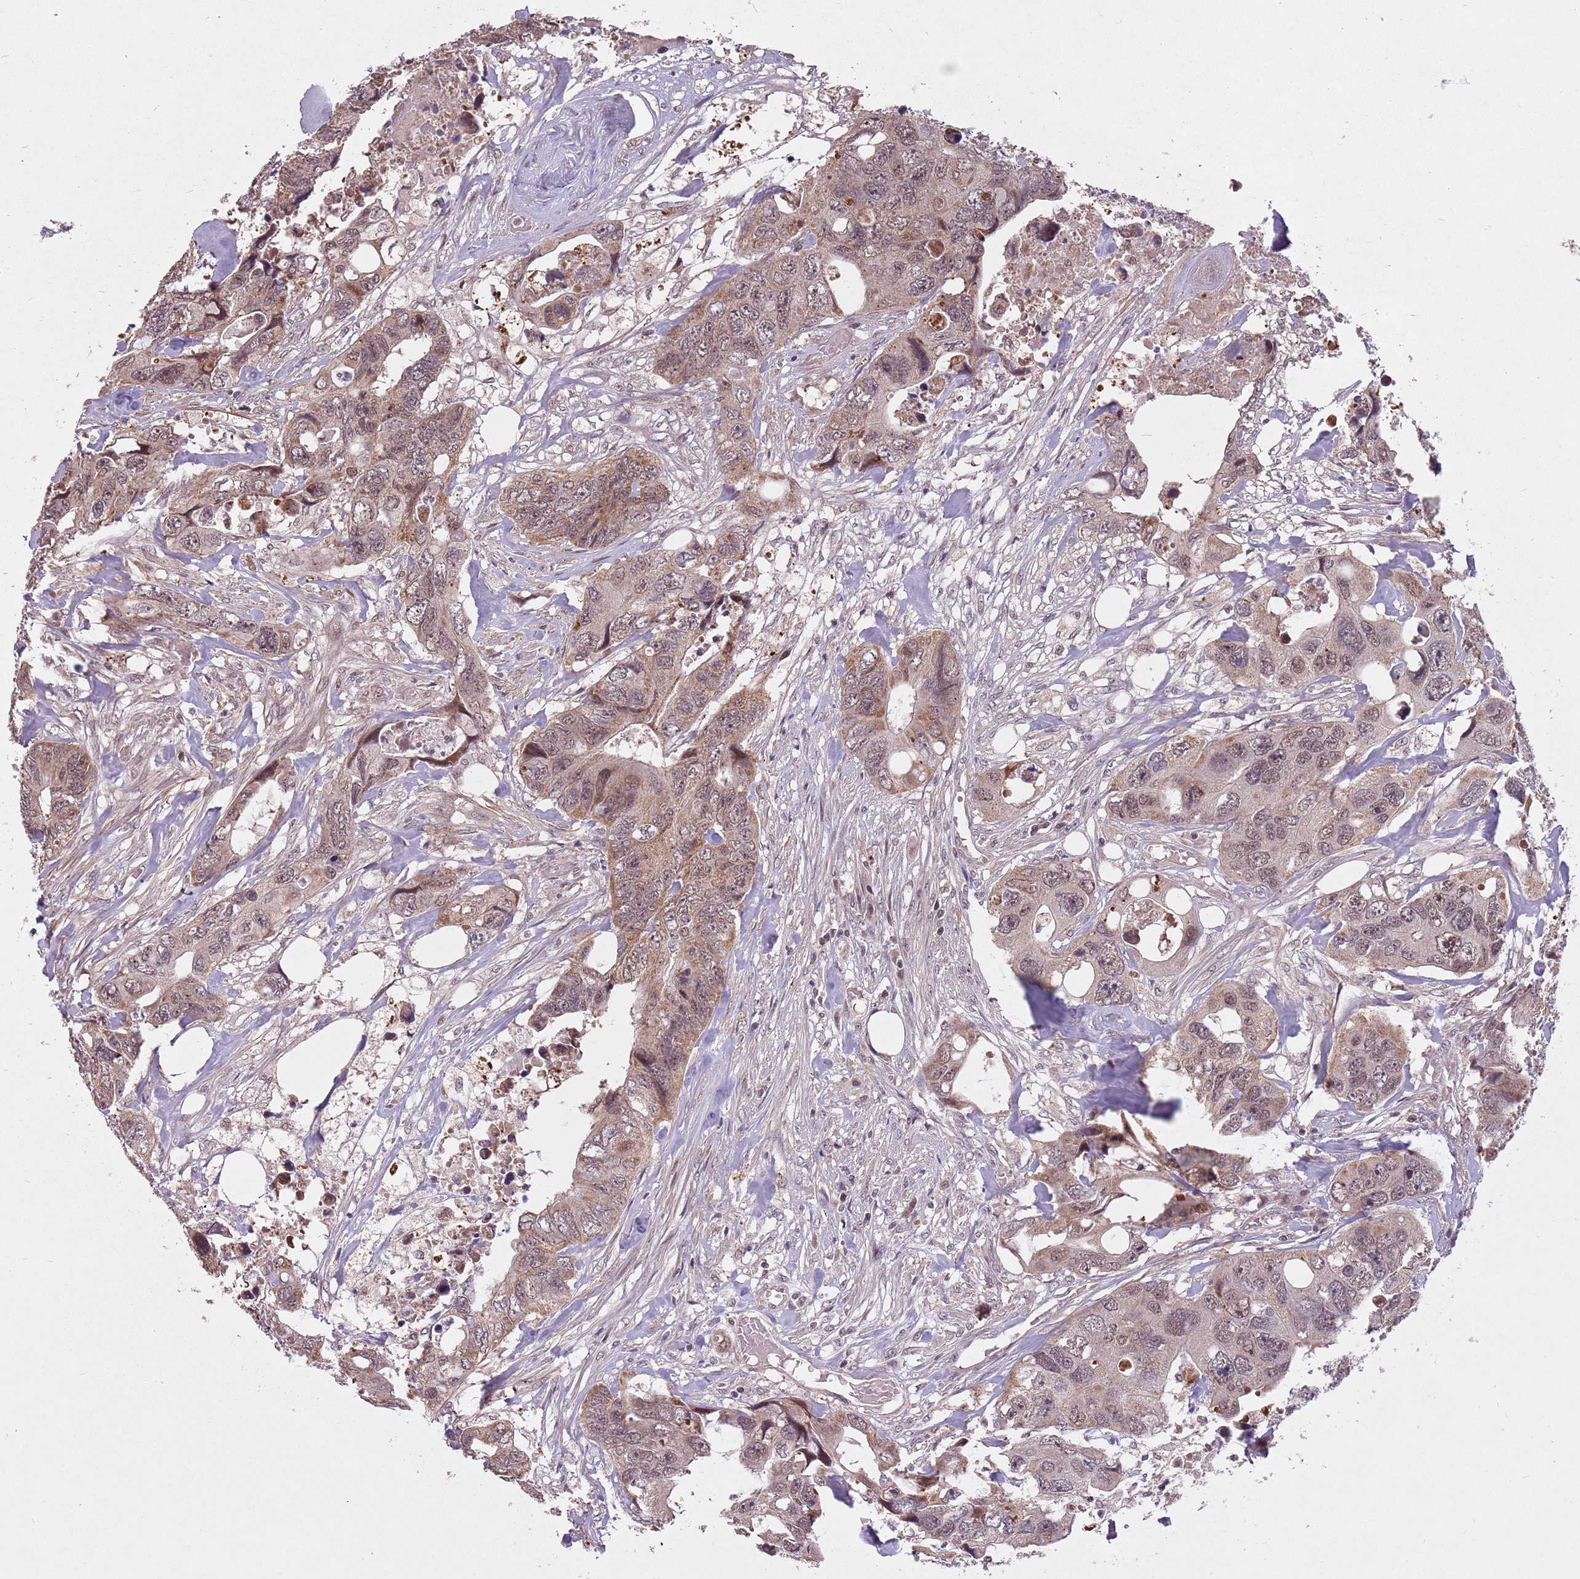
{"staining": {"intensity": "moderate", "quantity": ">75%", "location": "cytoplasmic/membranous,nuclear"}, "tissue": "colorectal cancer", "cell_type": "Tumor cells", "image_type": "cancer", "snomed": [{"axis": "morphology", "description": "Adenocarcinoma, NOS"}, {"axis": "topography", "description": "Rectum"}], "caption": "Protein staining exhibits moderate cytoplasmic/membranous and nuclear expression in approximately >75% of tumor cells in colorectal cancer (adenocarcinoma). (DAB = brown stain, brightfield microscopy at high magnification).", "gene": "SUDS3", "patient": {"sex": "male", "age": 57}}